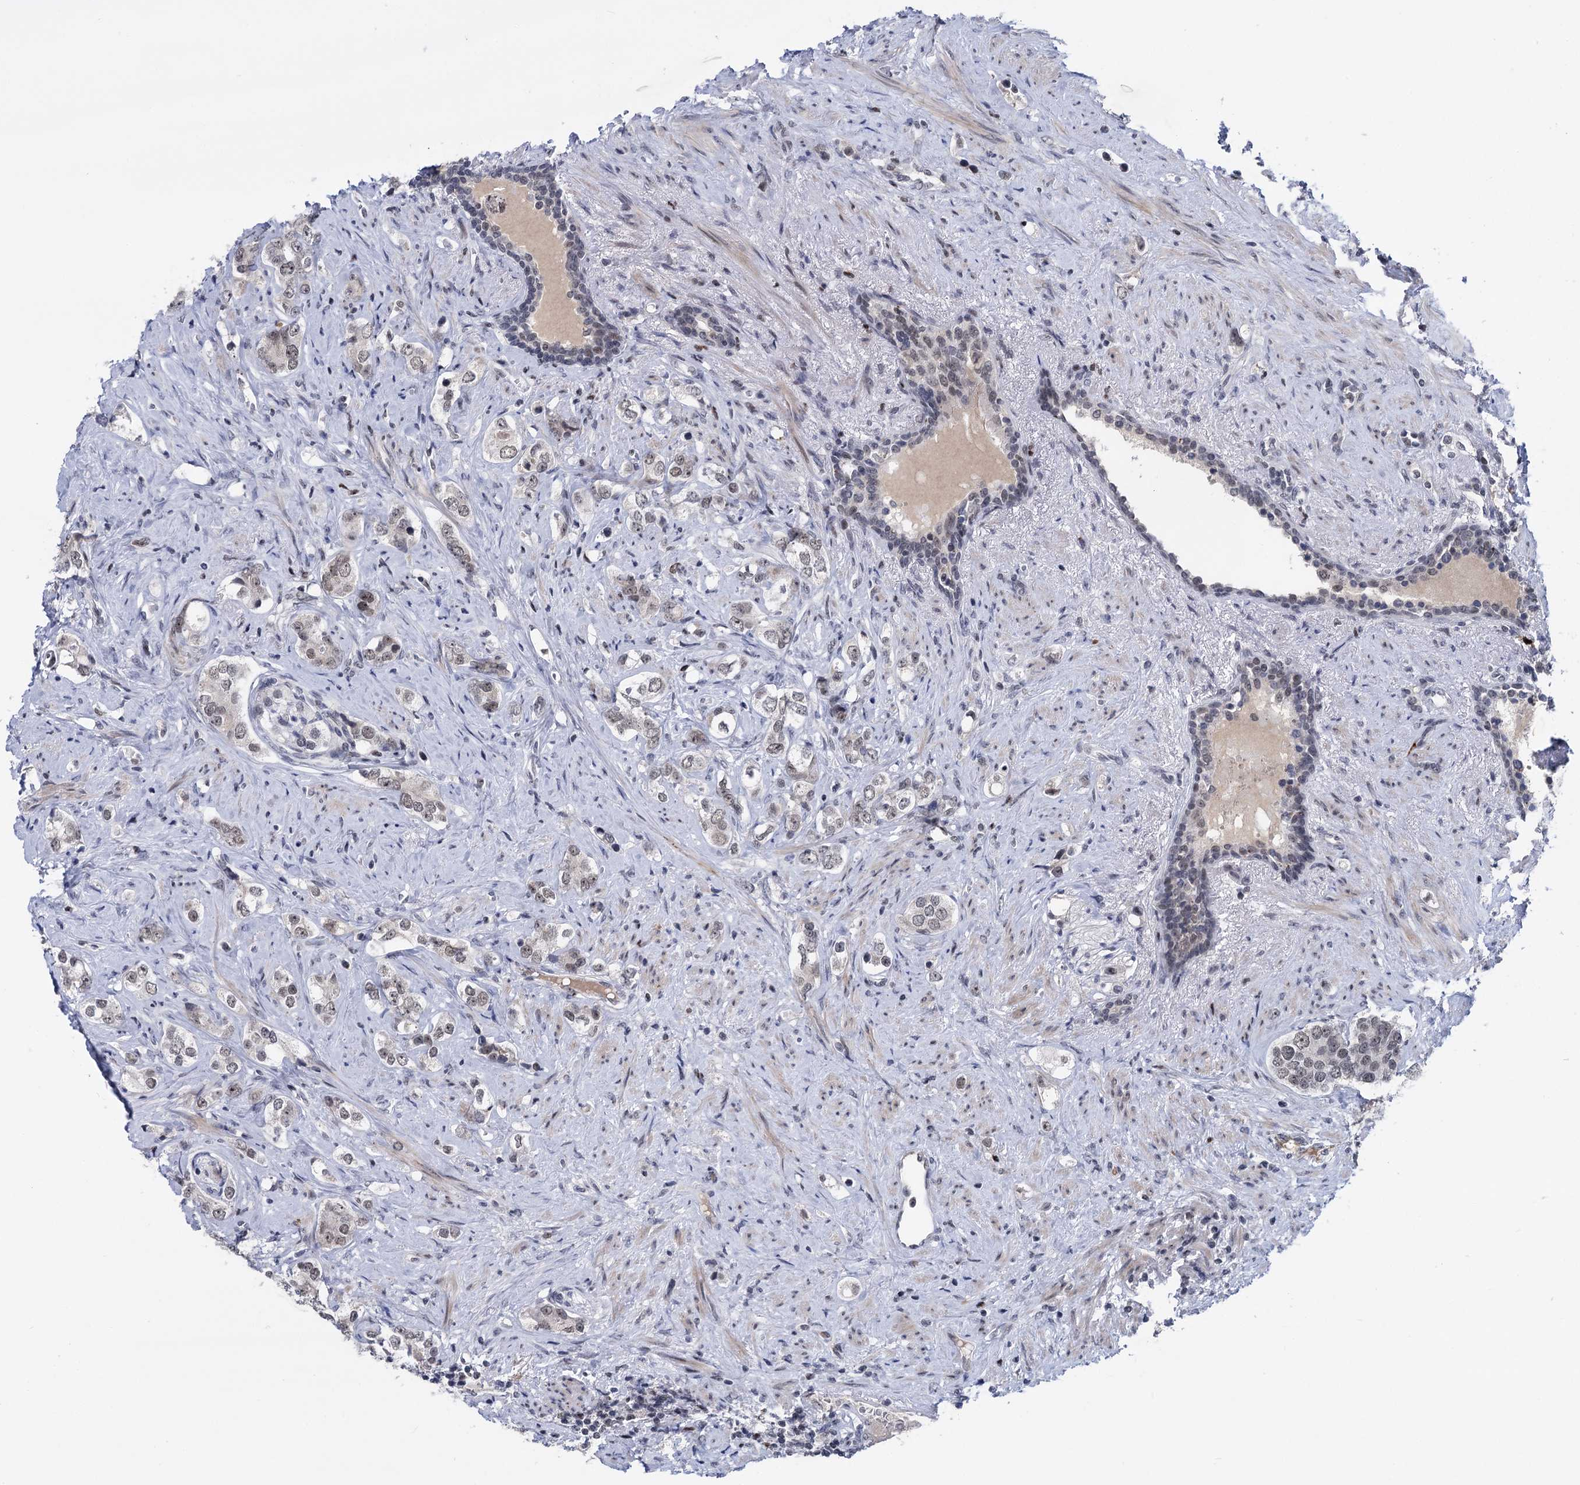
{"staining": {"intensity": "negative", "quantity": "none", "location": "none"}, "tissue": "prostate cancer", "cell_type": "Tumor cells", "image_type": "cancer", "snomed": [{"axis": "morphology", "description": "Adenocarcinoma, High grade"}, {"axis": "topography", "description": "Prostate"}], "caption": "Image shows no protein positivity in tumor cells of high-grade adenocarcinoma (prostate) tissue. (DAB (3,3'-diaminobenzidine) immunohistochemistry (IHC), high magnification).", "gene": "ZCCHC10", "patient": {"sex": "male", "age": 63}}